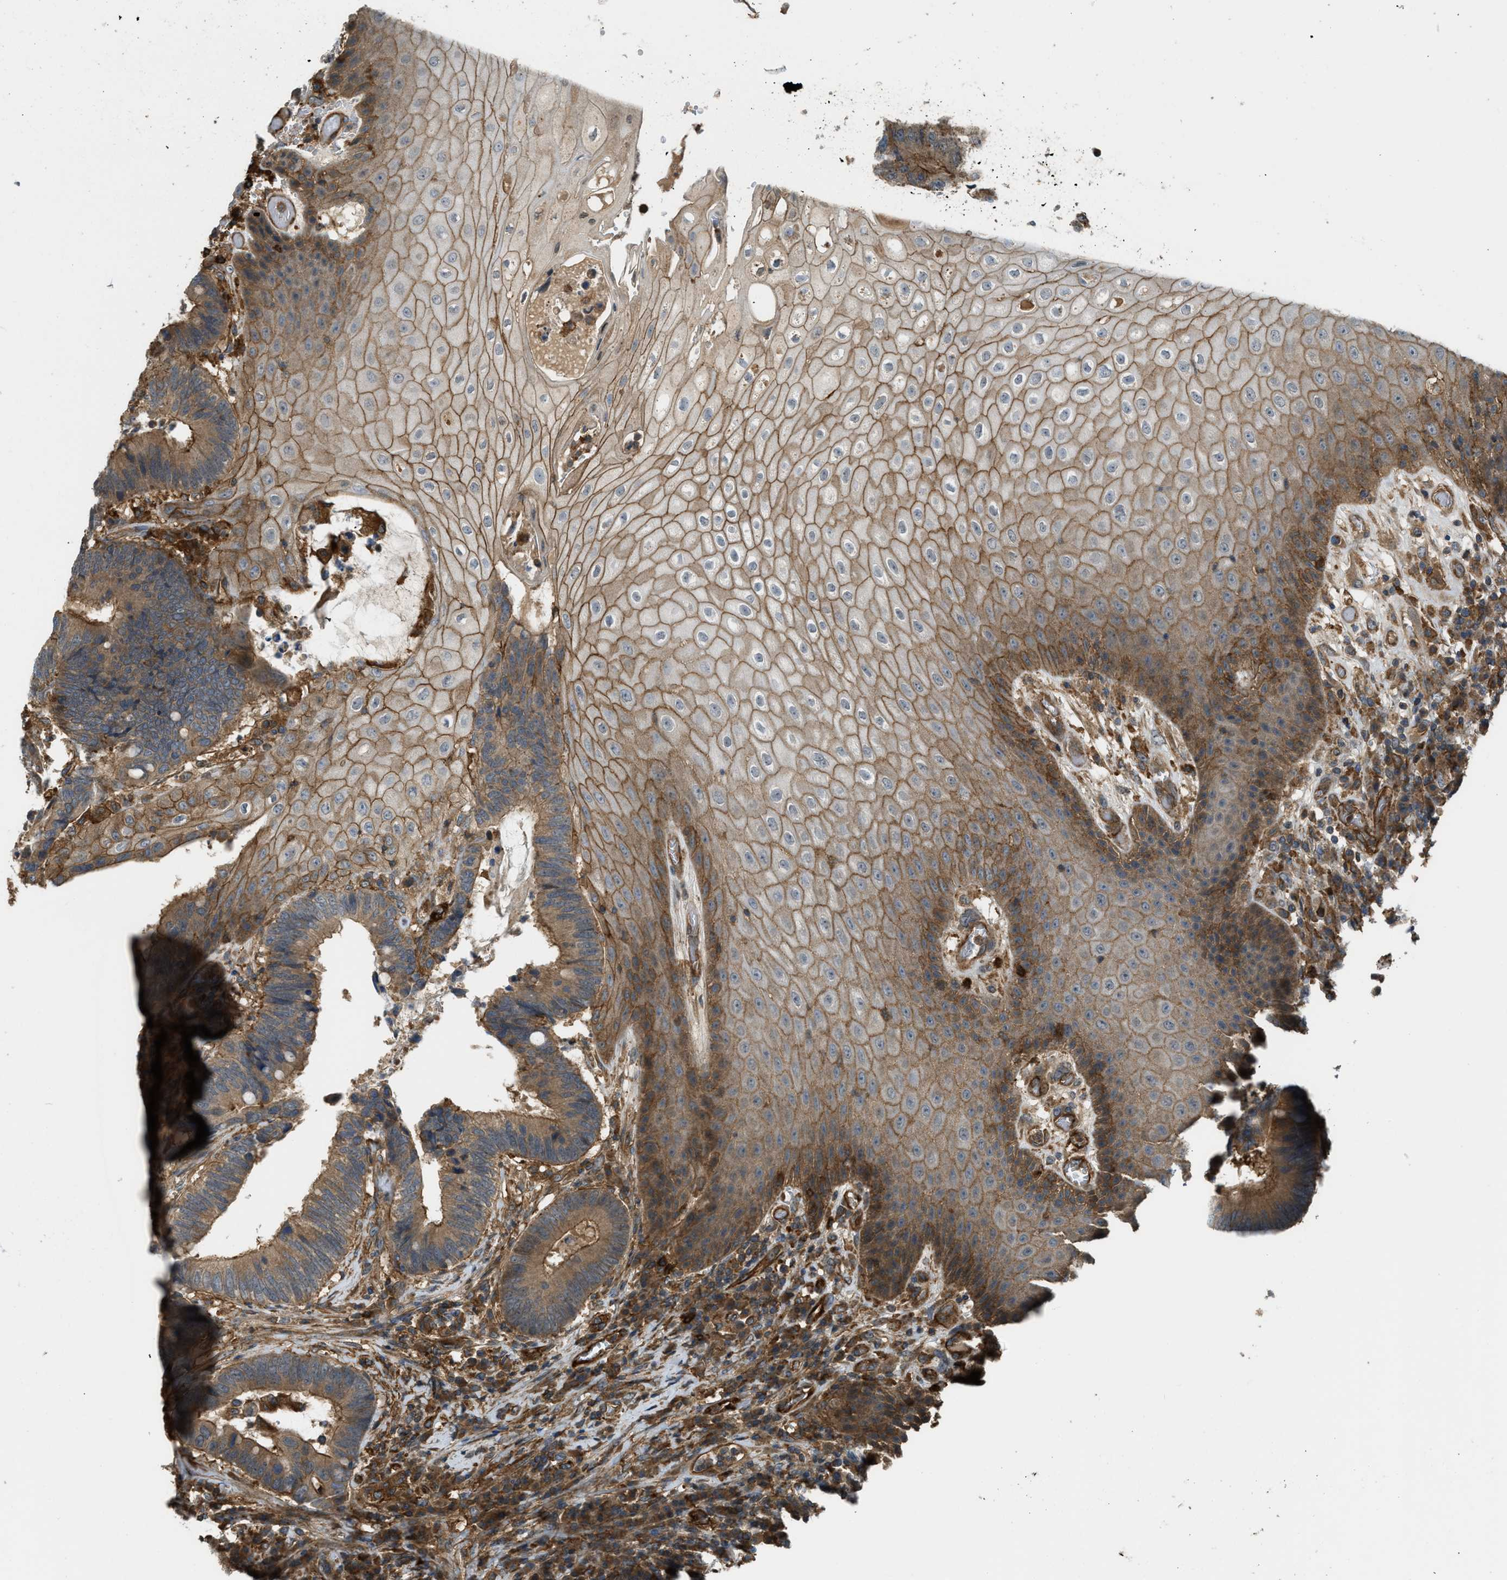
{"staining": {"intensity": "moderate", "quantity": ">75%", "location": "cytoplasmic/membranous"}, "tissue": "colorectal cancer", "cell_type": "Tumor cells", "image_type": "cancer", "snomed": [{"axis": "morphology", "description": "Adenocarcinoma, NOS"}, {"axis": "topography", "description": "Rectum"}, {"axis": "topography", "description": "Anal"}], "caption": "A brown stain shows moderate cytoplasmic/membranous expression of a protein in colorectal cancer tumor cells.", "gene": "BAG4", "patient": {"sex": "female", "age": 89}}